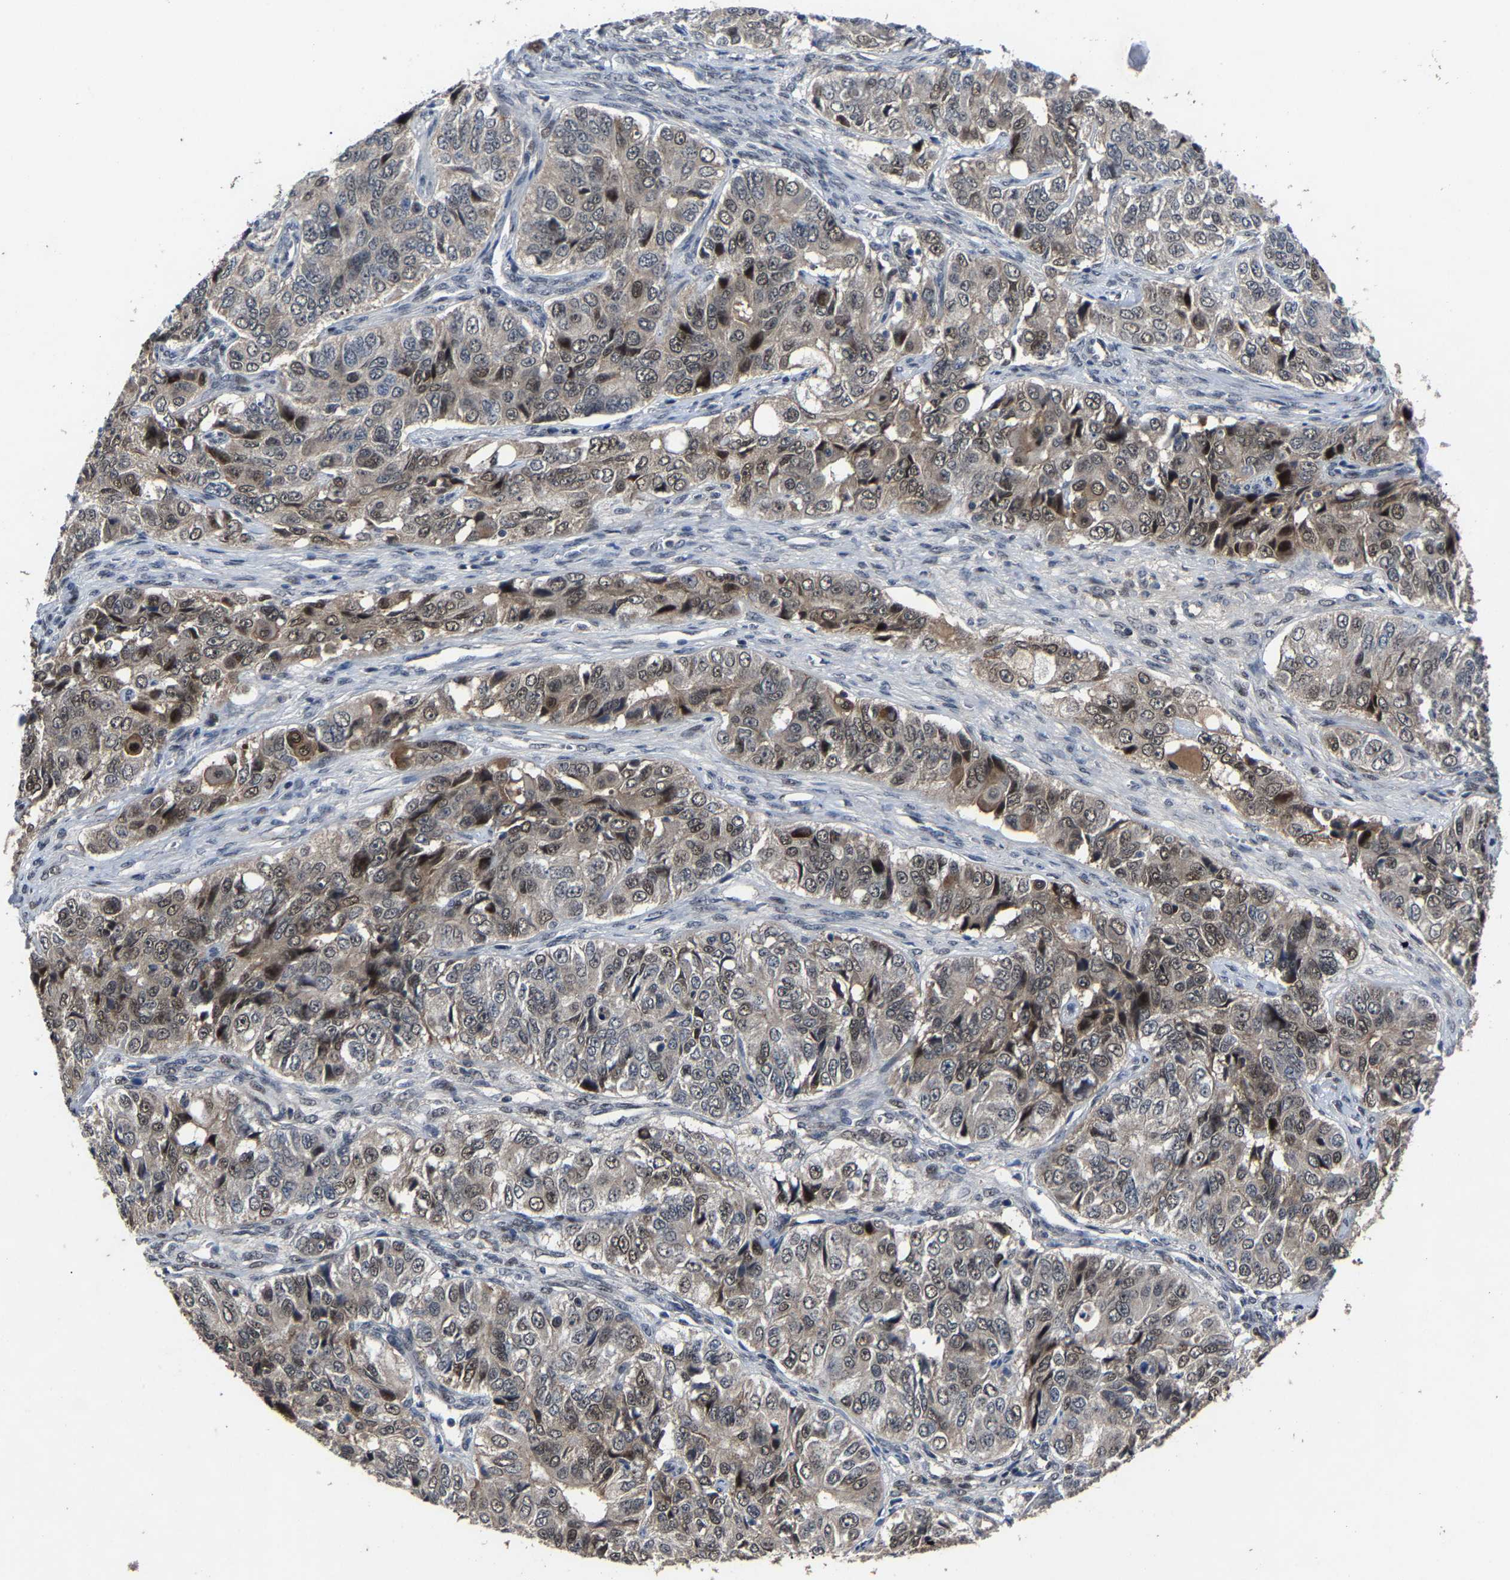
{"staining": {"intensity": "strong", "quantity": "<25%", "location": "nuclear"}, "tissue": "ovarian cancer", "cell_type": "Tumor cells", "image_type": "cancer", "snomed": [{"axis": "morphology", "description": "Carcinoma, endometroid"}, {"axis": "topography", "description": "Ovary"}], "caption": "A histopathology image of human endometroid carcinoma (ovarian) stained for a protein exhibits strong nuclear brown staining in tumor cells. (DAB IHC with brightfield microscopy, high magnification).", "gene": "LSM8", "patient": {"sex": "female", "age": 51}}